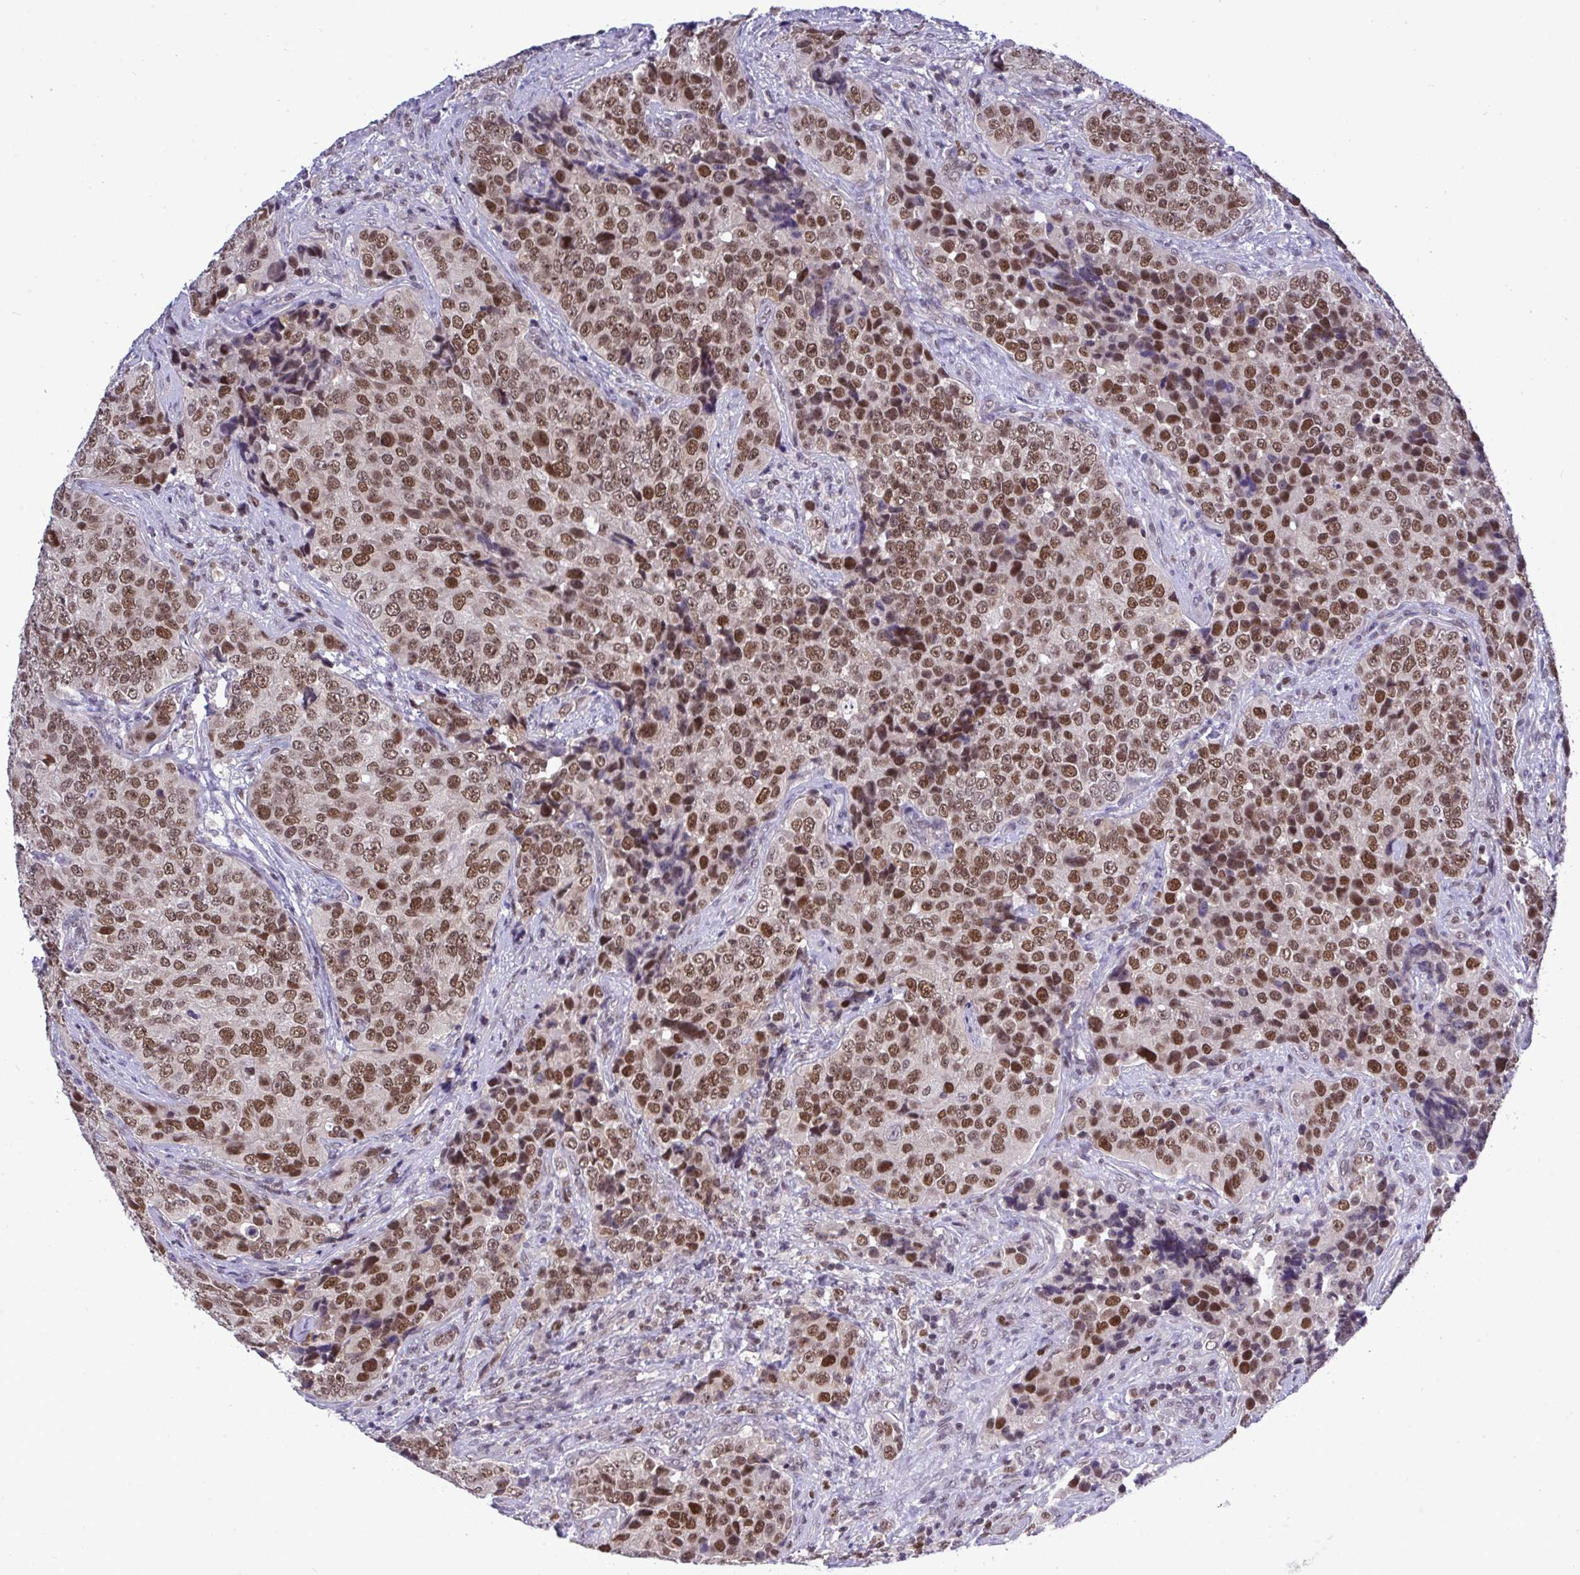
{"staining": {"intensity": "moderate", "quantity": ">75%", "location": "nuclear"}, "tissue": "urothelial cancer", "cell_type": "Tumor cells", "image_type": "cancer", "snomed": [{"axis": "morphology", "description": "Urothelial carcinoma, NOS"}, {"axis": "topography", "description": "Urinary bladder"}], "caption": "Protein staining of urothelial cancer tissue displays moderate nuclear staining in approximately >75% of tumor cells. (brown staining indicates protein expression, while blue staining denotes nuclei).", "gene": "RFC4", "patient": {"sex": "male", "age": 52}}